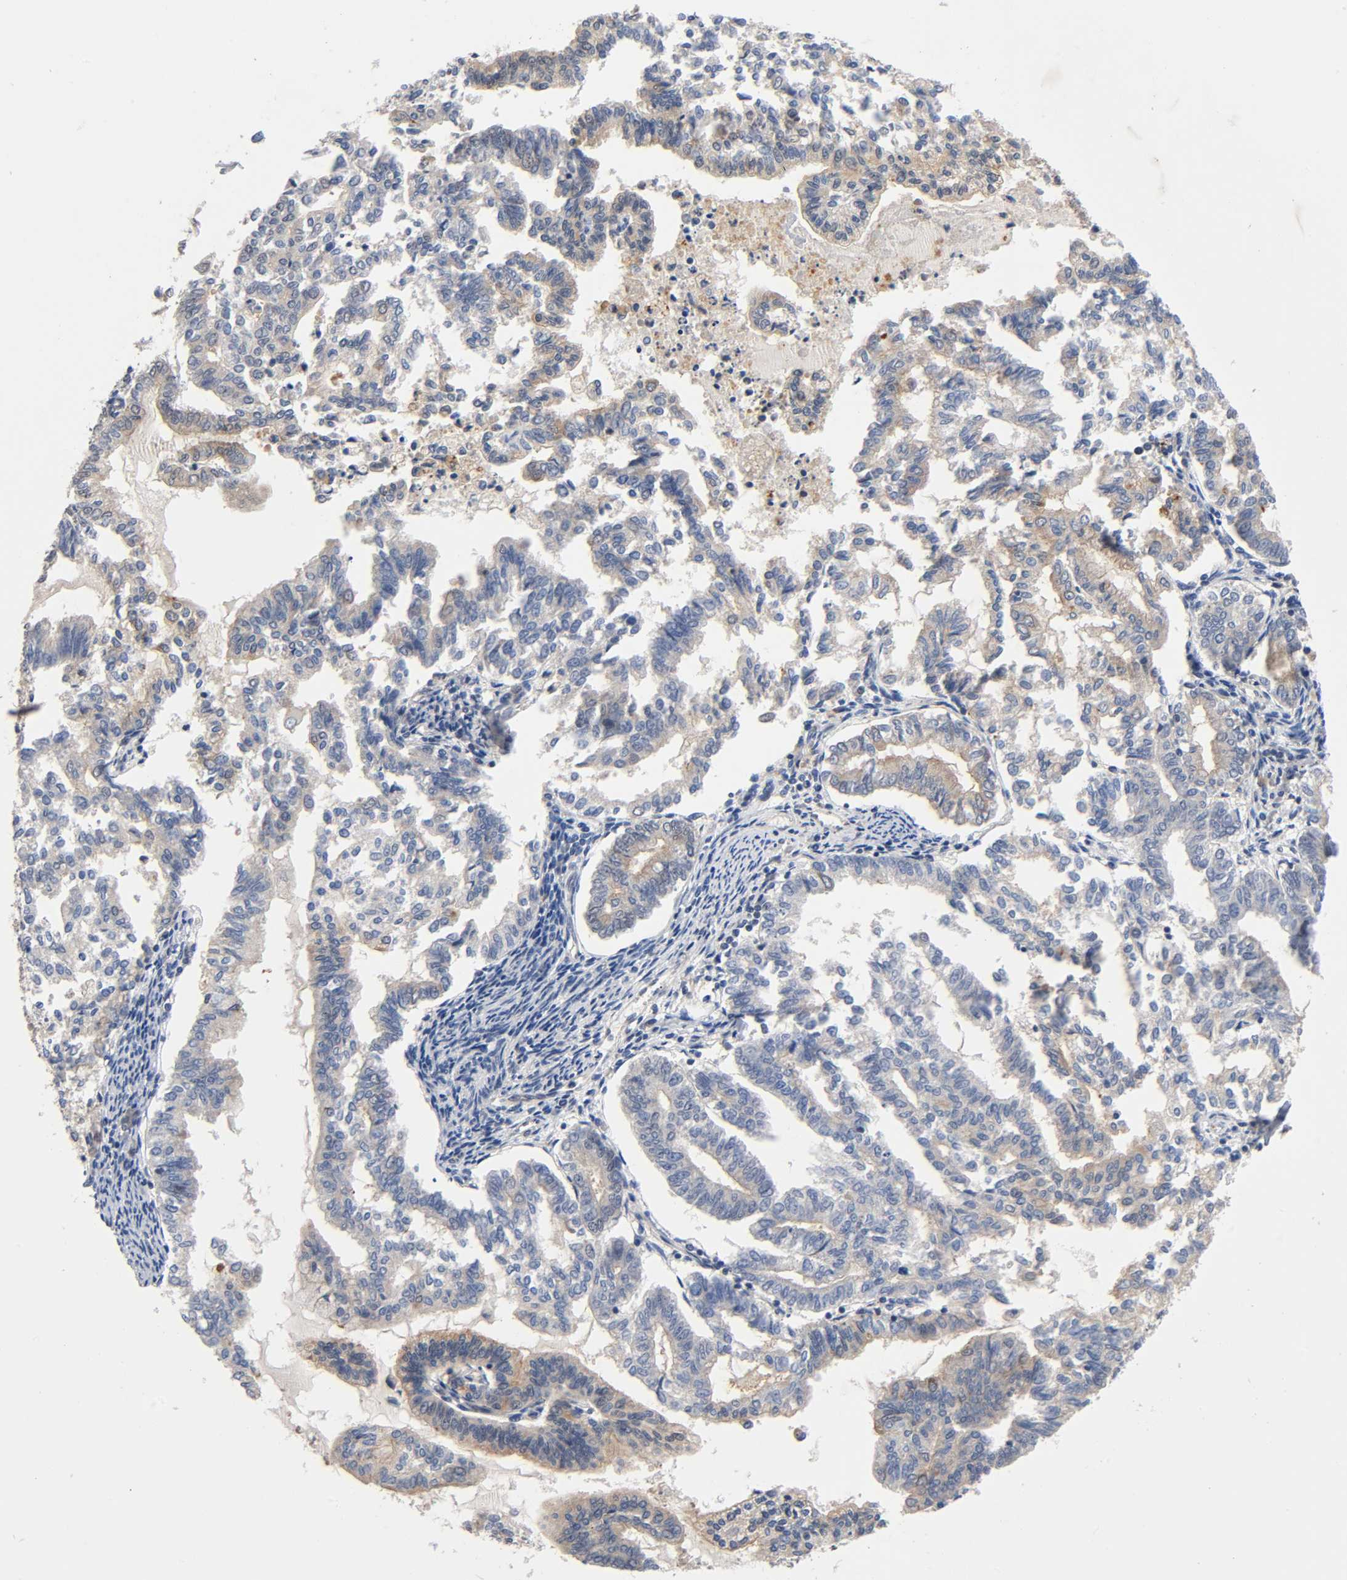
{"staining": {"intensity": "moderate", "quantity": "25%-75%", "location": "cytoplasmic/membranous"}, "tissue": "endometrial cancer", "cell_type": "Tumor cells", "image_type": "cancer", "snomed": [{"axis": "morphology", "description": "Adenocarcinoma, NOS"}, {"axis": "topography", "description": "Endometrium"}], "caption": "IHC image of neoplastic tissue: human endometrial cancer (adenocarcinoma) stained using immunohistochemistry (IHC) exhibits medium levels of moderate protein expression localized specifically in the cytoplasmic/membranous of tumor cells, appearing as a cytoplasmic/membranous brown color.", "gene": "PRKAB1", "patient": {"sex": "female", "age": 79}}